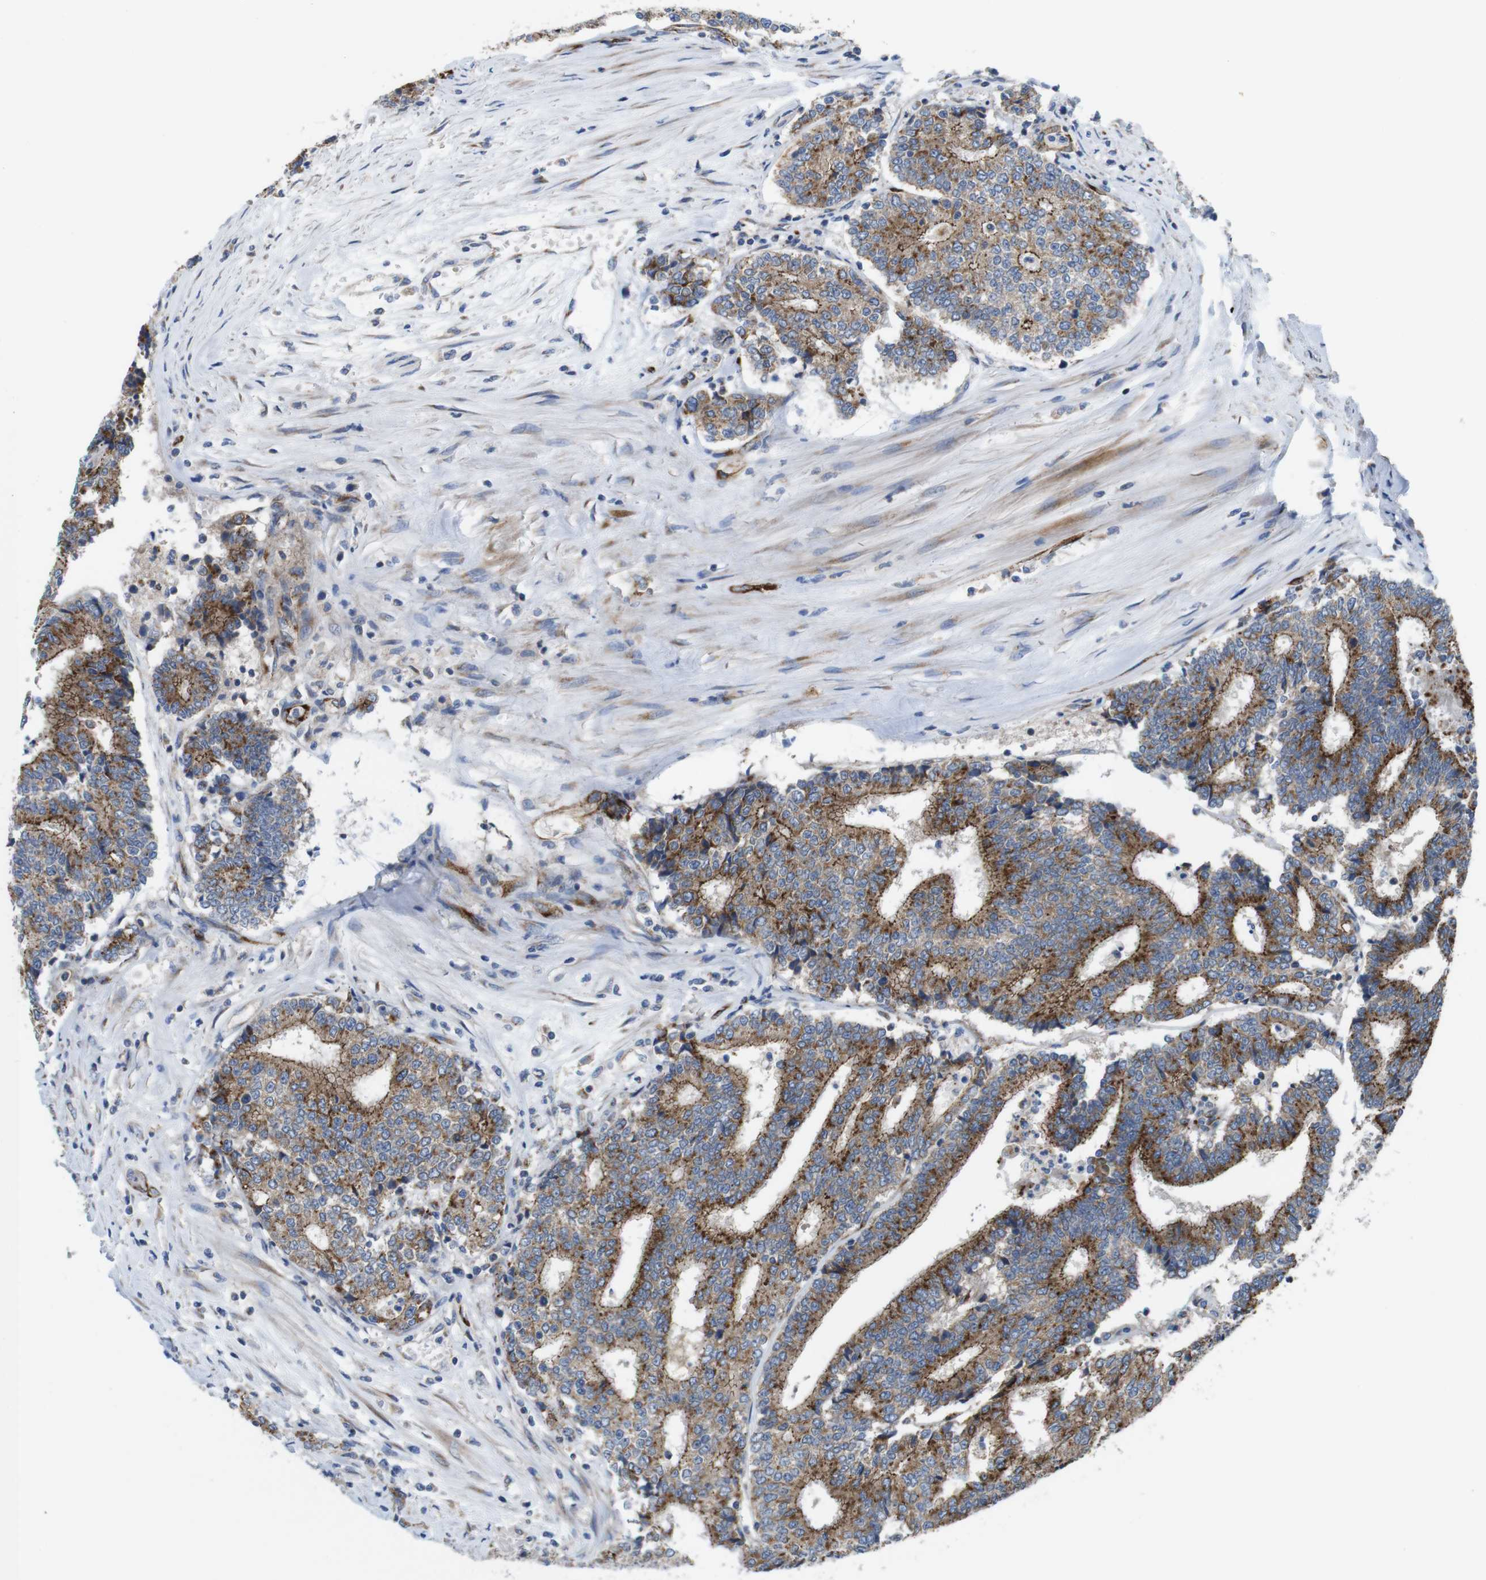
{"staining": {"intensity": "moderate", "quantity": ">75%", "location": "cytoplasmic/membranous"}, "tissue": "prostate cancer", "cell_type": "Tumor cells", "image_type": "cancer", "snomed": [{"axis": "morphology", "description": "Normal tissue, NOS"}, {"axis": "morphology", "description": "Adenocarcinoma, High grade"}, {"axis": "topography", "description": "Prostate"}, {"axis": "topography", "description": "Seminal veicle"}], "caption": "Tumor cells show medium levels of moderate cytoplasmic/membranous staining in approximately >75% of cells in human prostate high-grade adenocarcinoma. (Brightfield microscopy of DAB IHC at high magnification).", "gene": "EFCAB14", "patient": {"sex": "male", "age": 55}}